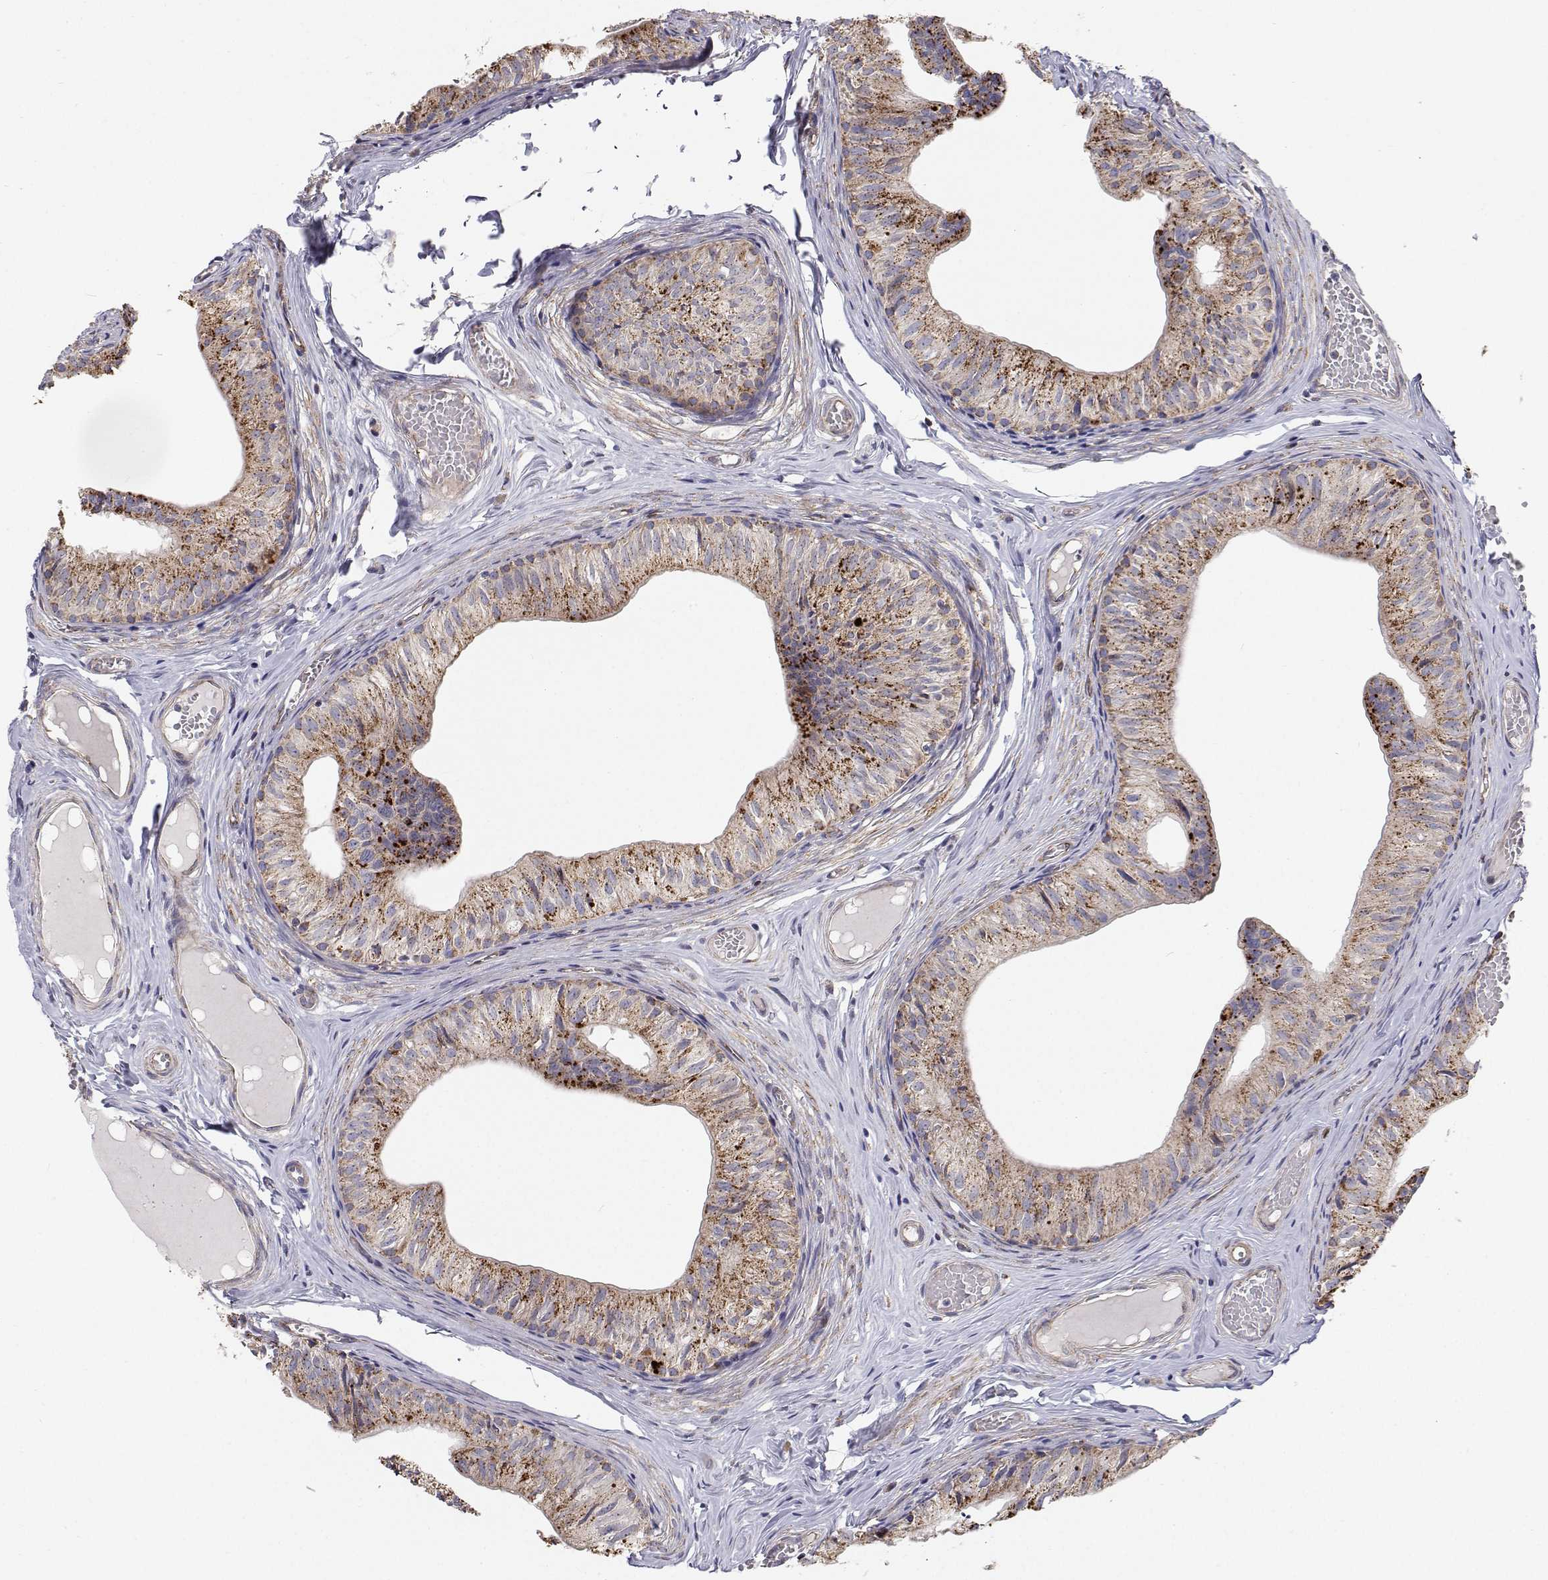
{"staining": {"intensity": "moderate", "quantity": "25%-75%", "location": "cytoplasmic/membranous"}, "tissue": "epididymis", "cell_type": "Glandular cells", "image_type": "normal", "snomed": [{"axis": "morphology", "description": "Normal tissue, NOS"}, {"axis": "topography", "description": "Epididymis"}], "caption": "Glandular cells exhibit medium levels of moderate cytoplasmic/membranous positivity in about 25%-75% of cells in benign human epididymis.", "gene": "SPICE1", "patient": {"sex": "male", "age": 25}}